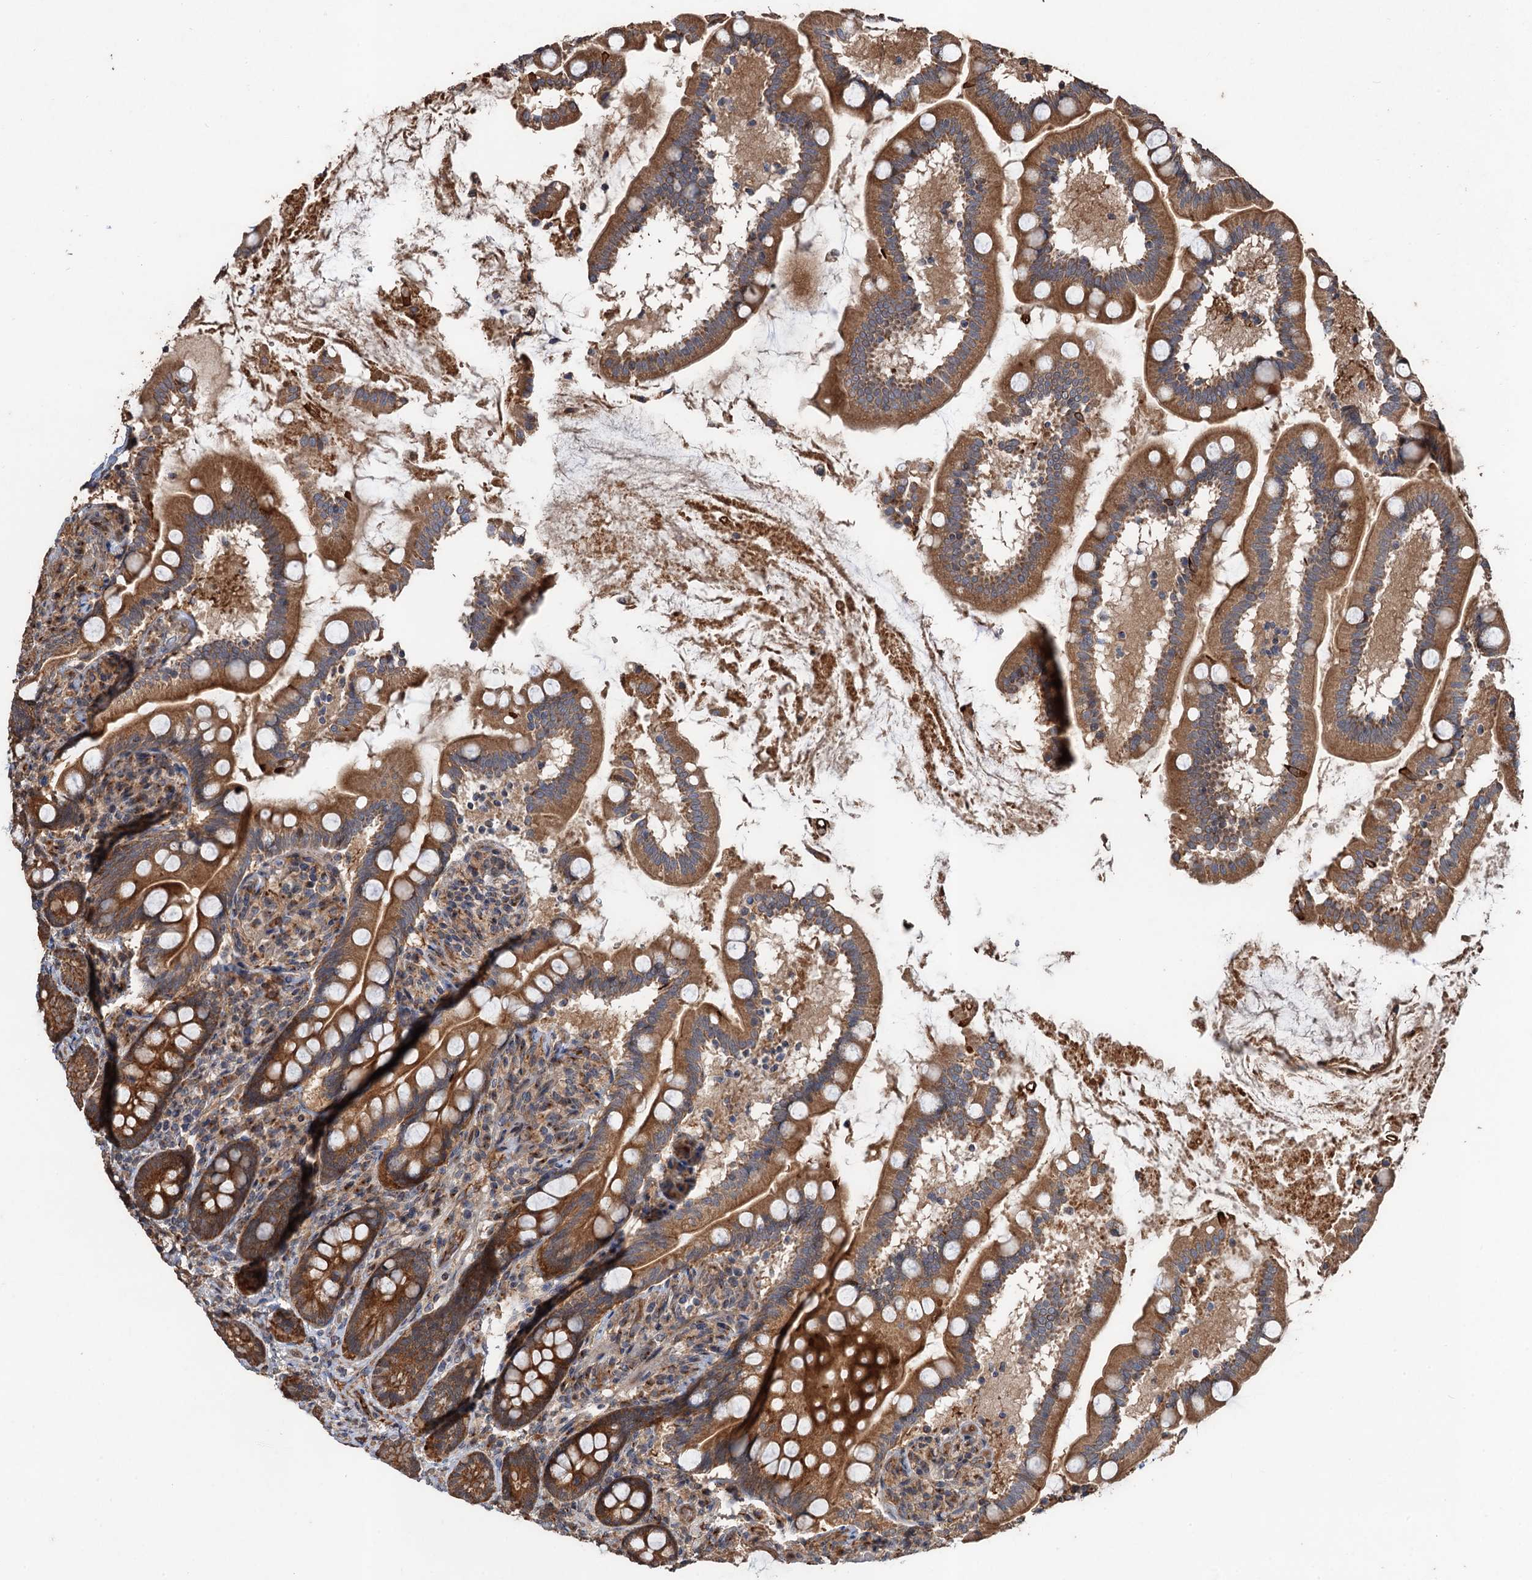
{"staining": {"intensity": "strong", "quantity": ">75%", "location": "cytoplasmic/membranous"}, "tissue": "small intestine", "cell_type": "Glandular cells", "image_type": "normal", "snomed": [{"axis": "morphology", "description": "Normal tissue, NOS"}, {"axis": "topography", "description": "Small intestine"}], "caption": "A brown stain labels strong cytoplasmic/membranous staining of a protein in glandular cells of normal human small intestine. (Brightfield microscopy of DAB IHC at high magnification).", "gene": "DEXI", "patient": {"sex": "female", "age": 64}}